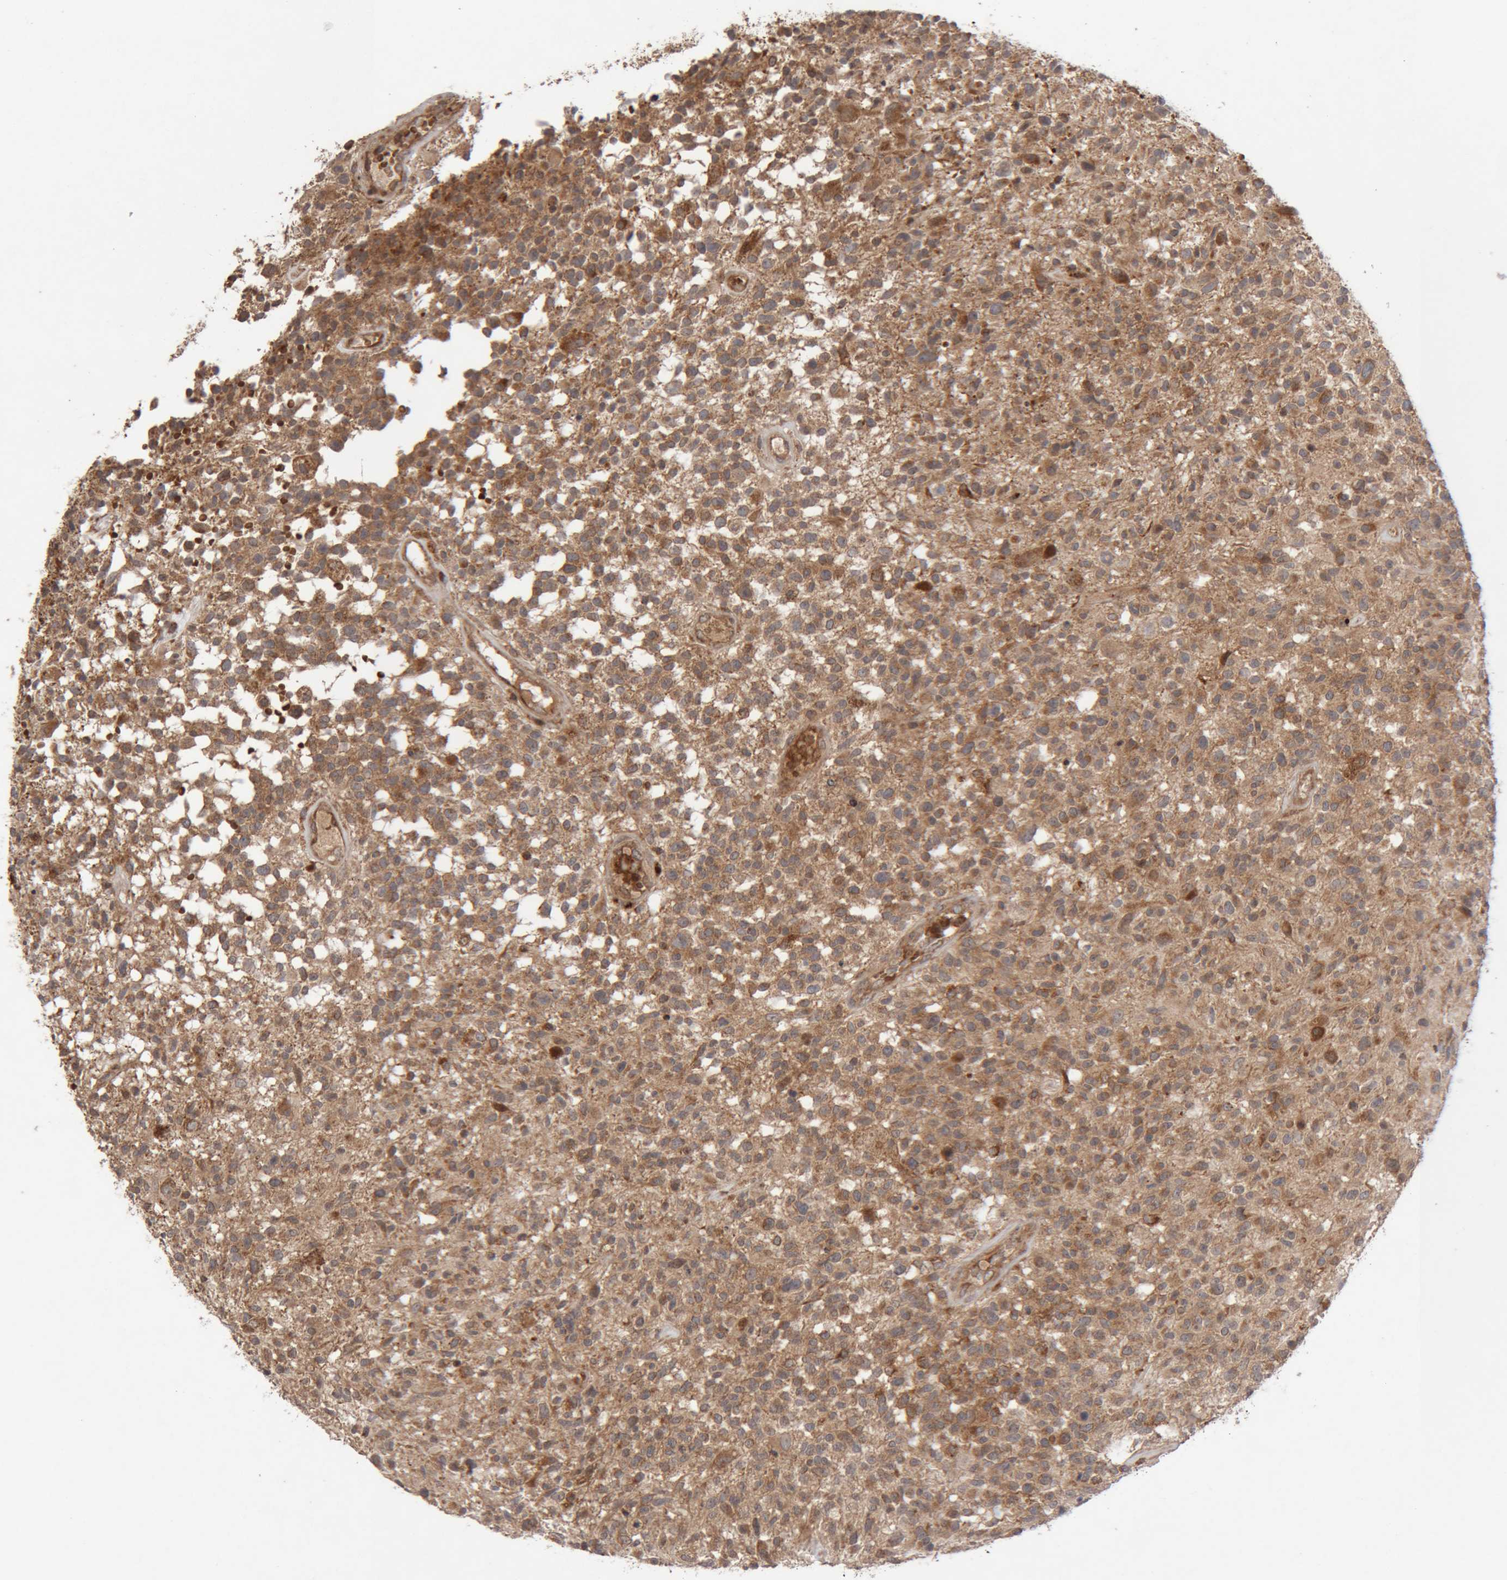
{"staining": {"intensity": "moderate", "quantity": ">75%", "location": "cytoplasmic/membranous"}, "tissue": "glioma", "cell_type": "Tumor cells", "image_type": "cancer", "snomed": [{"axis": "morphology", "description": "Glioma, malignant, High grade"}, {"axis": "morphology", "description": "Glioblastoma, NOS"}, {"axis": "topography", "description": "Brain"}], "caption": "Immunohistochemistry (IHC) of human glioma reveals medium levels of moderate cytoplasmic/membranous staining in approximately >75% of tumor cells.", "gene": "KIF21B", "patient": {"sex": "male", "age": 60}}